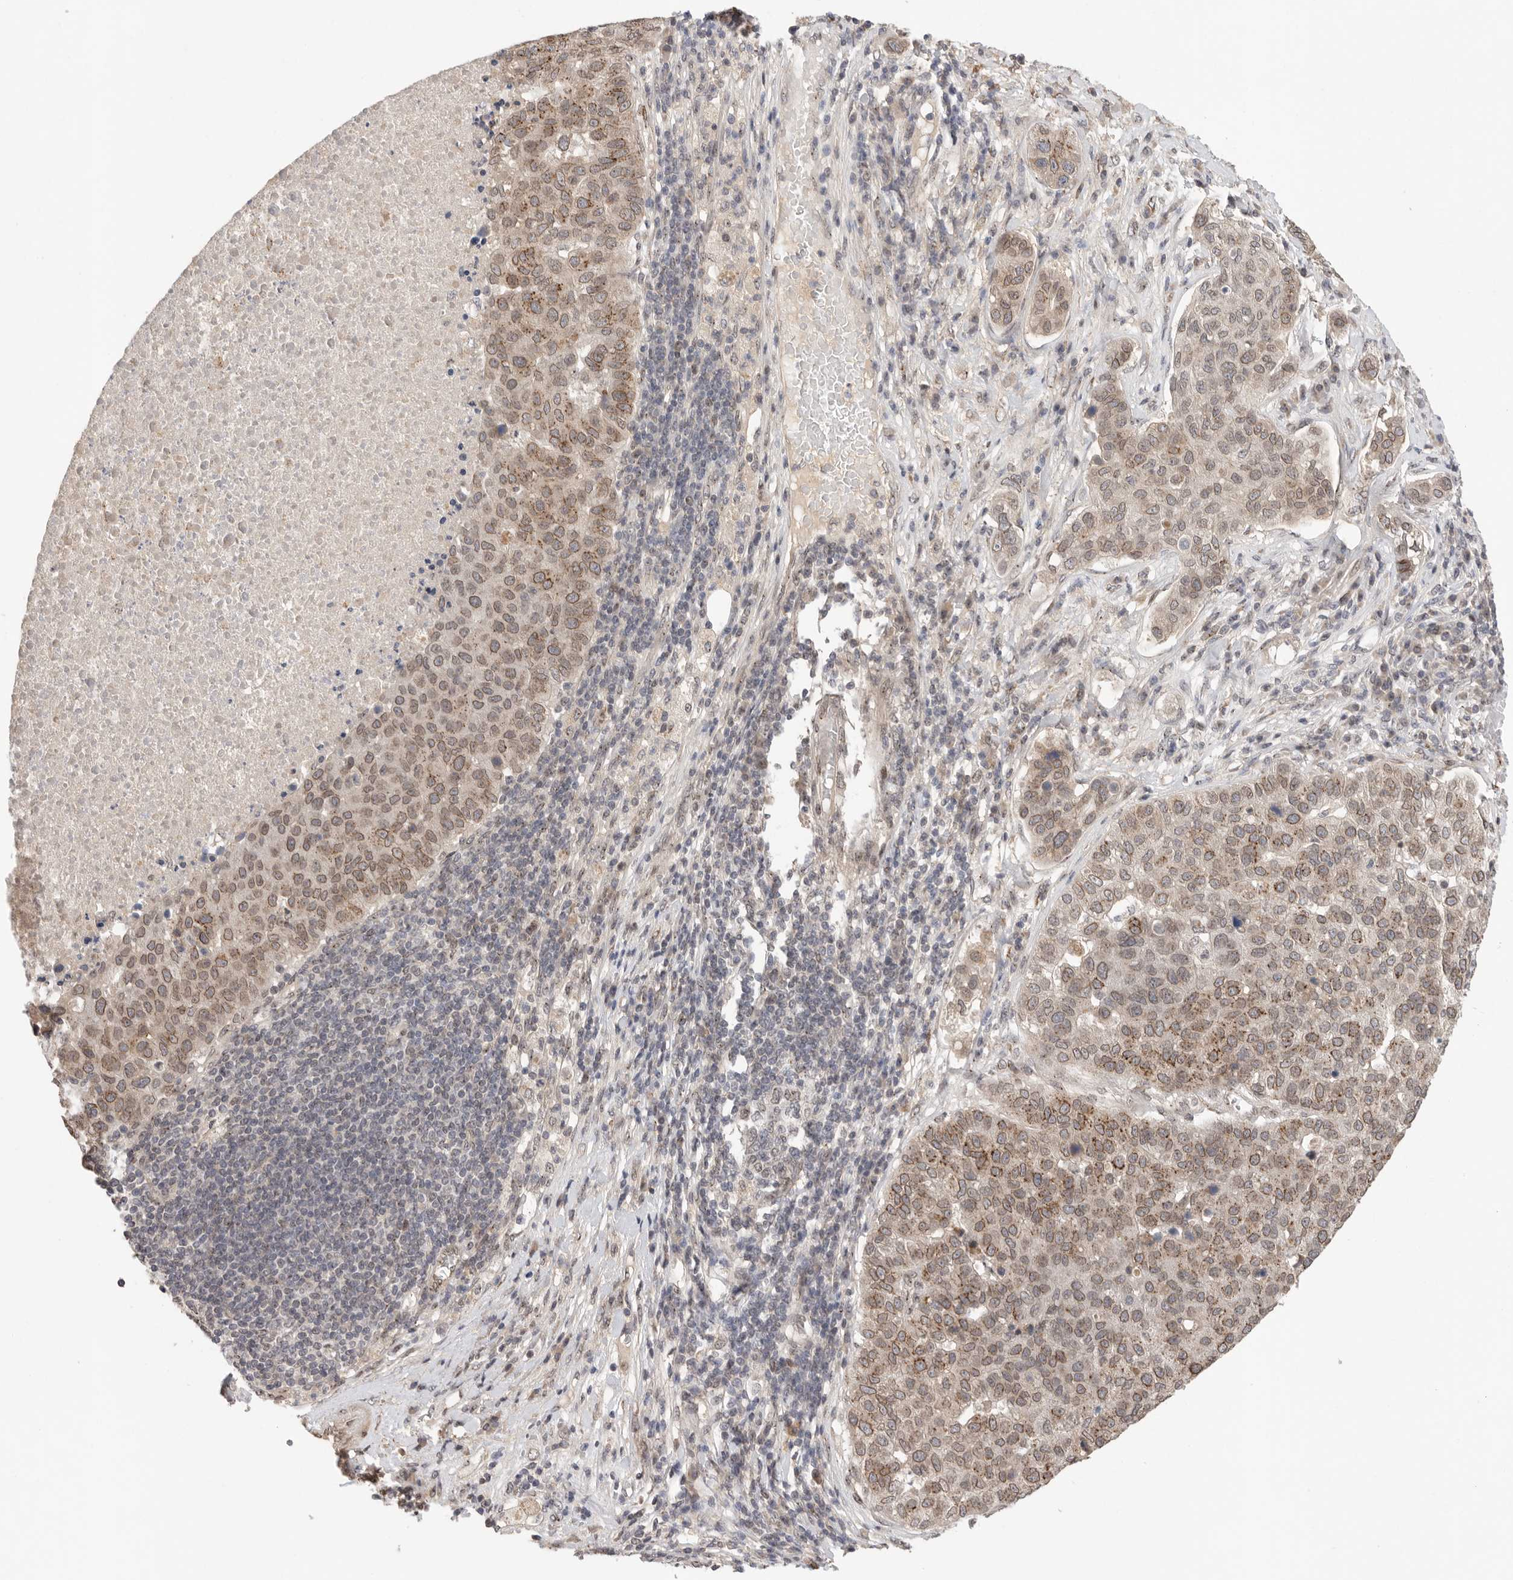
{"staining": {"intensity": "moderate", "quantity": ">75%", "location": "cytoplasmic/membranous,nuclear"}, "tissue": "pancreatic cancer", "cell_type": "Tumor cells", "image_type": "cancer", "snomed": [{"axis": "morphology", "description": "Adenocarcinoma, NOS"}, {"axis": "topography", "description": "Pancreas"}], "caption": "Protein expression analysis of human pancreatic cancer reveals moderate cytoplasmic/membranous and nuclear staining in about >75% of tumor cells. (DAB = brown stain, brightfield microscopy at high magnification).", "gene": "LEMD3", "patient": {"sex": "female", "age": 61}}